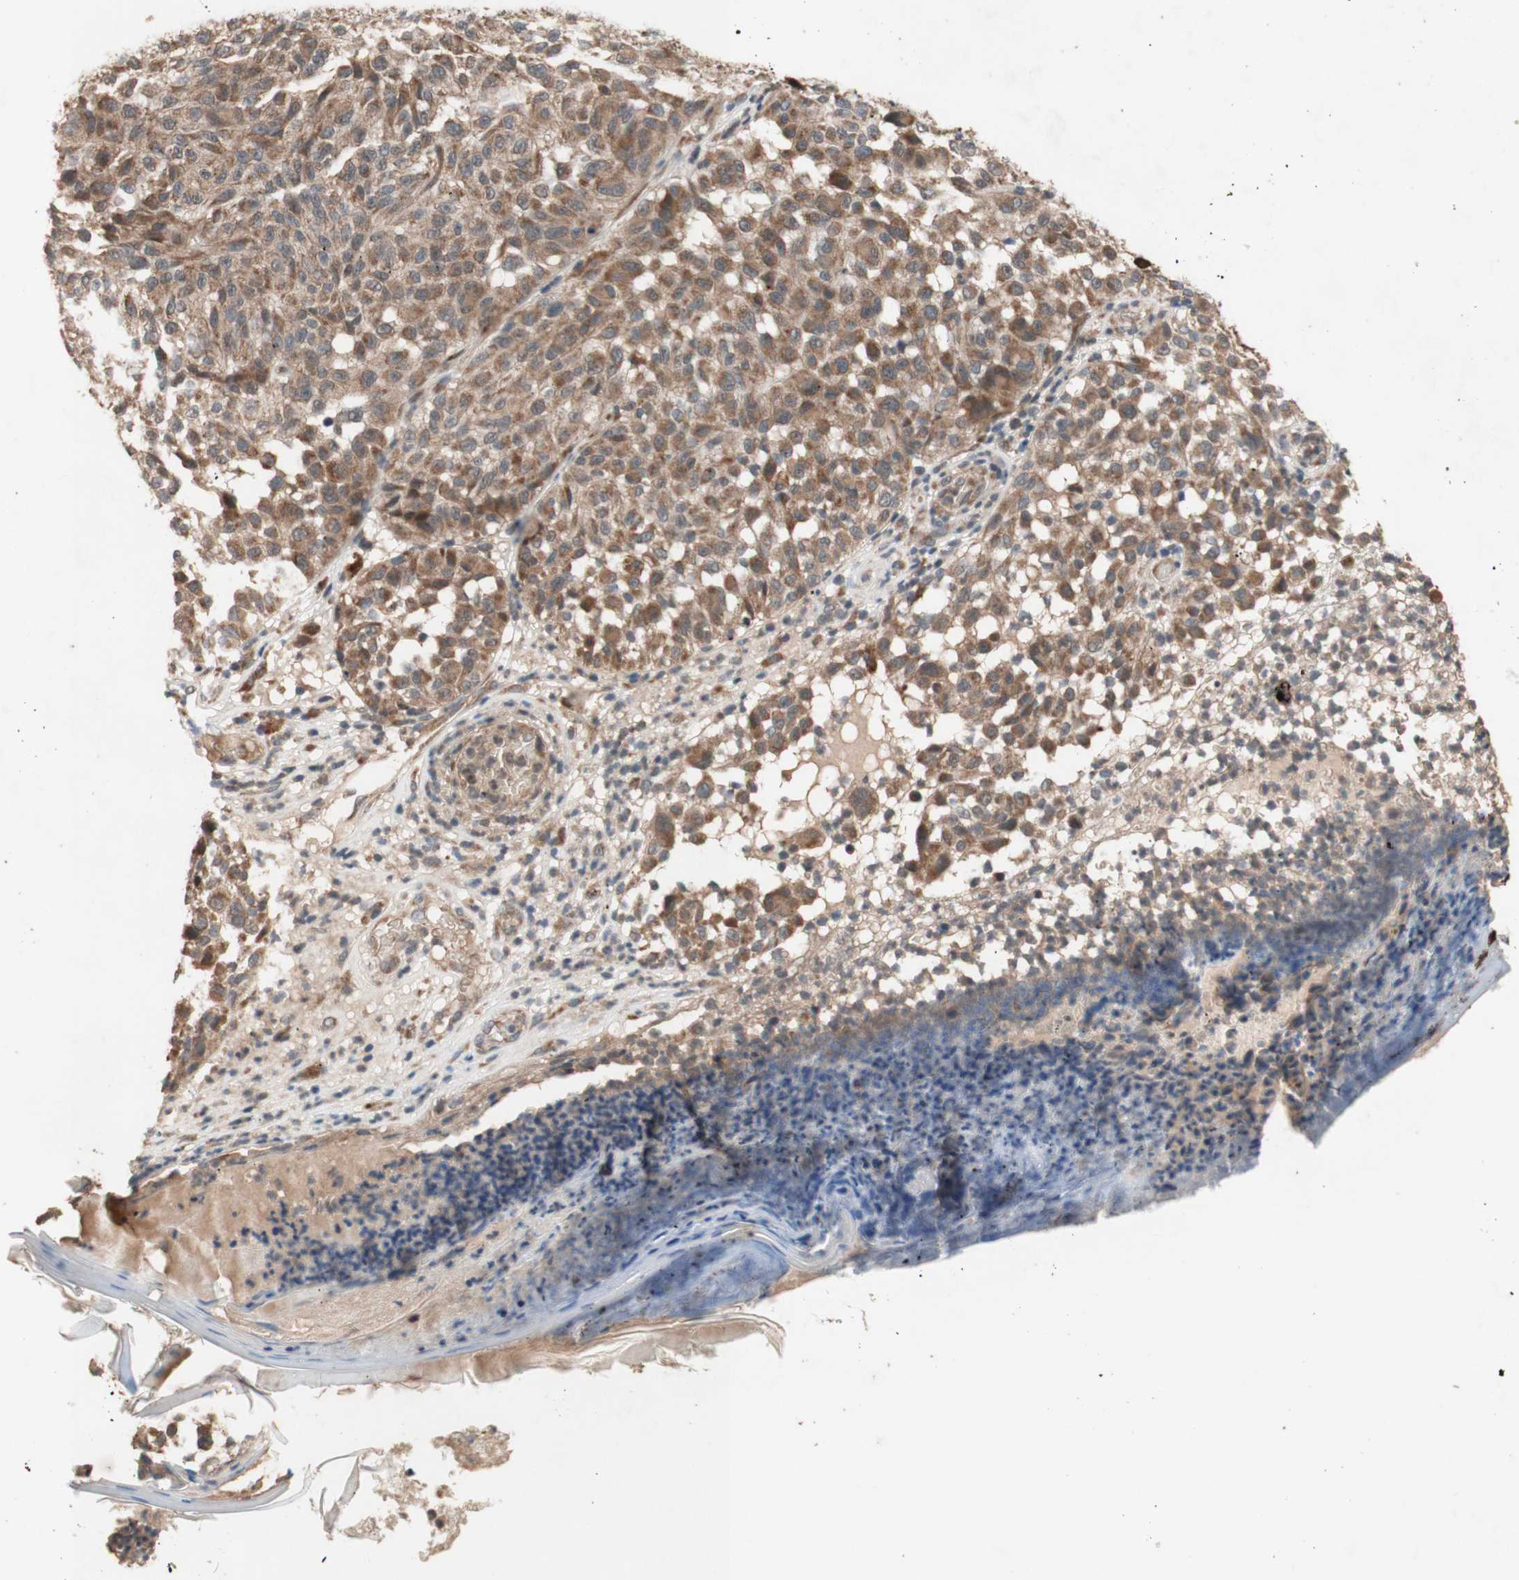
{"staining": {"intensity": "moderate", "quantity": ">75%", "location": "cytoplasmic/membranous"}, "tissue": "melanoma", "cell_type": "Tumor cells", "image_type": "cancer", "snomed": [{"axis": "morphology", "description": "Malignant melanoma, NOS"}, {"axis": "topography", "description": "Skin"}], "caption": "Melanoma was stained to show a protein in brown. There is medium levels of moderate cytoplasmic/membranous staining in about >75% of tumor cells. Immunohistochemistry (ihc) stains the protein of interest in brown and the nuclei are stained blue.", "gene": "DDOST", "patient": {"sex": "female", "age": 46}}